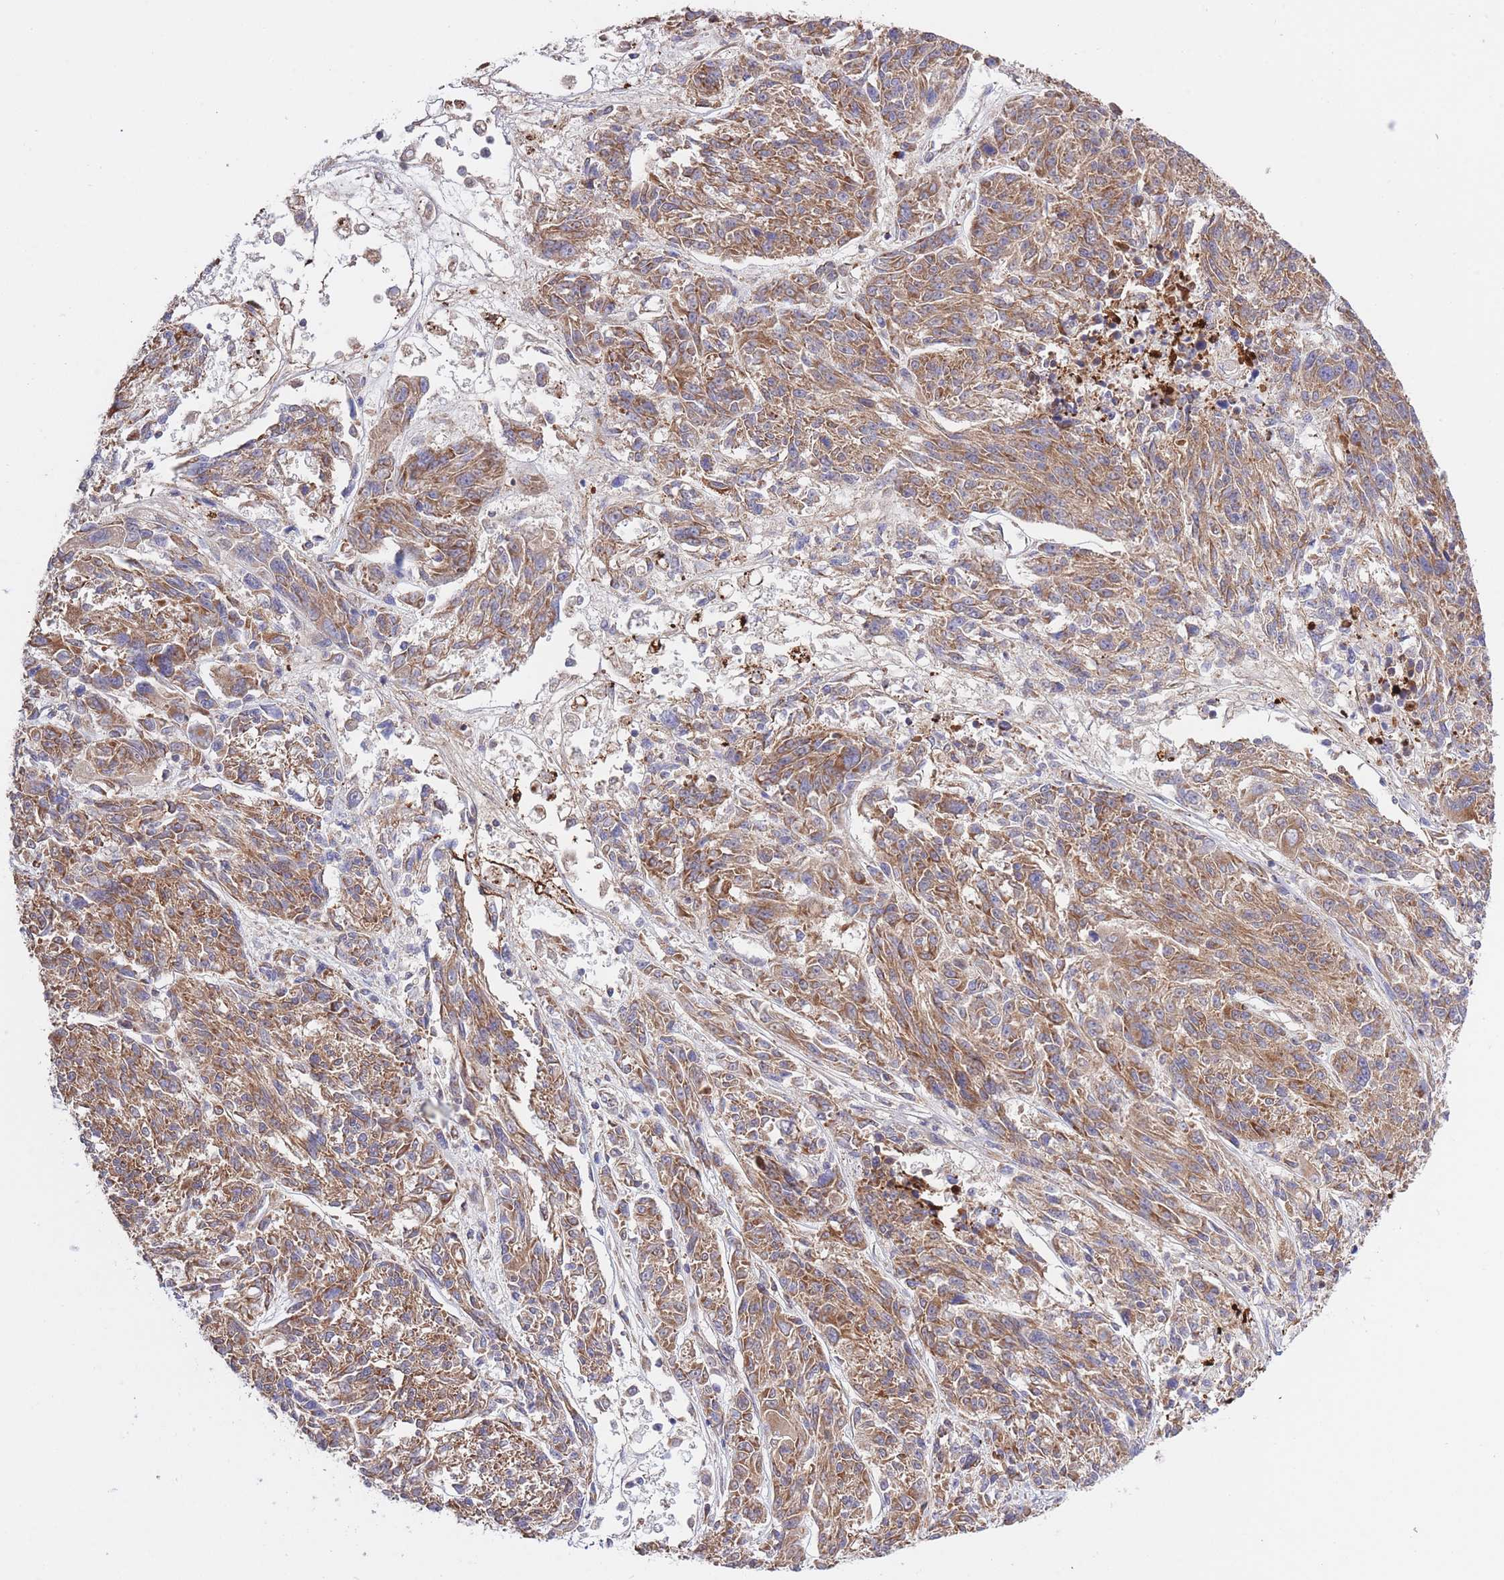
{"staining": {"intensity": "moderate", "quantity": ">75%", "location": "cytoplasmic/membranous"}, "tissue": "melanoma", "cell_type": "Tumor cells", "image_type": "cancer", "snomed": [{"axis": "morphology", "description": "Malignant melanoma, NOS"}, {"axis": "topography", "description": "Skin"}], "caption": "Moderate cytoplasmic/membranous staining for a protein is seen in approximately >75% of tumor cells of melanoma using IHC.", "gene": "ATP13A2", "patient": {"sex": "male", "age": 53}}